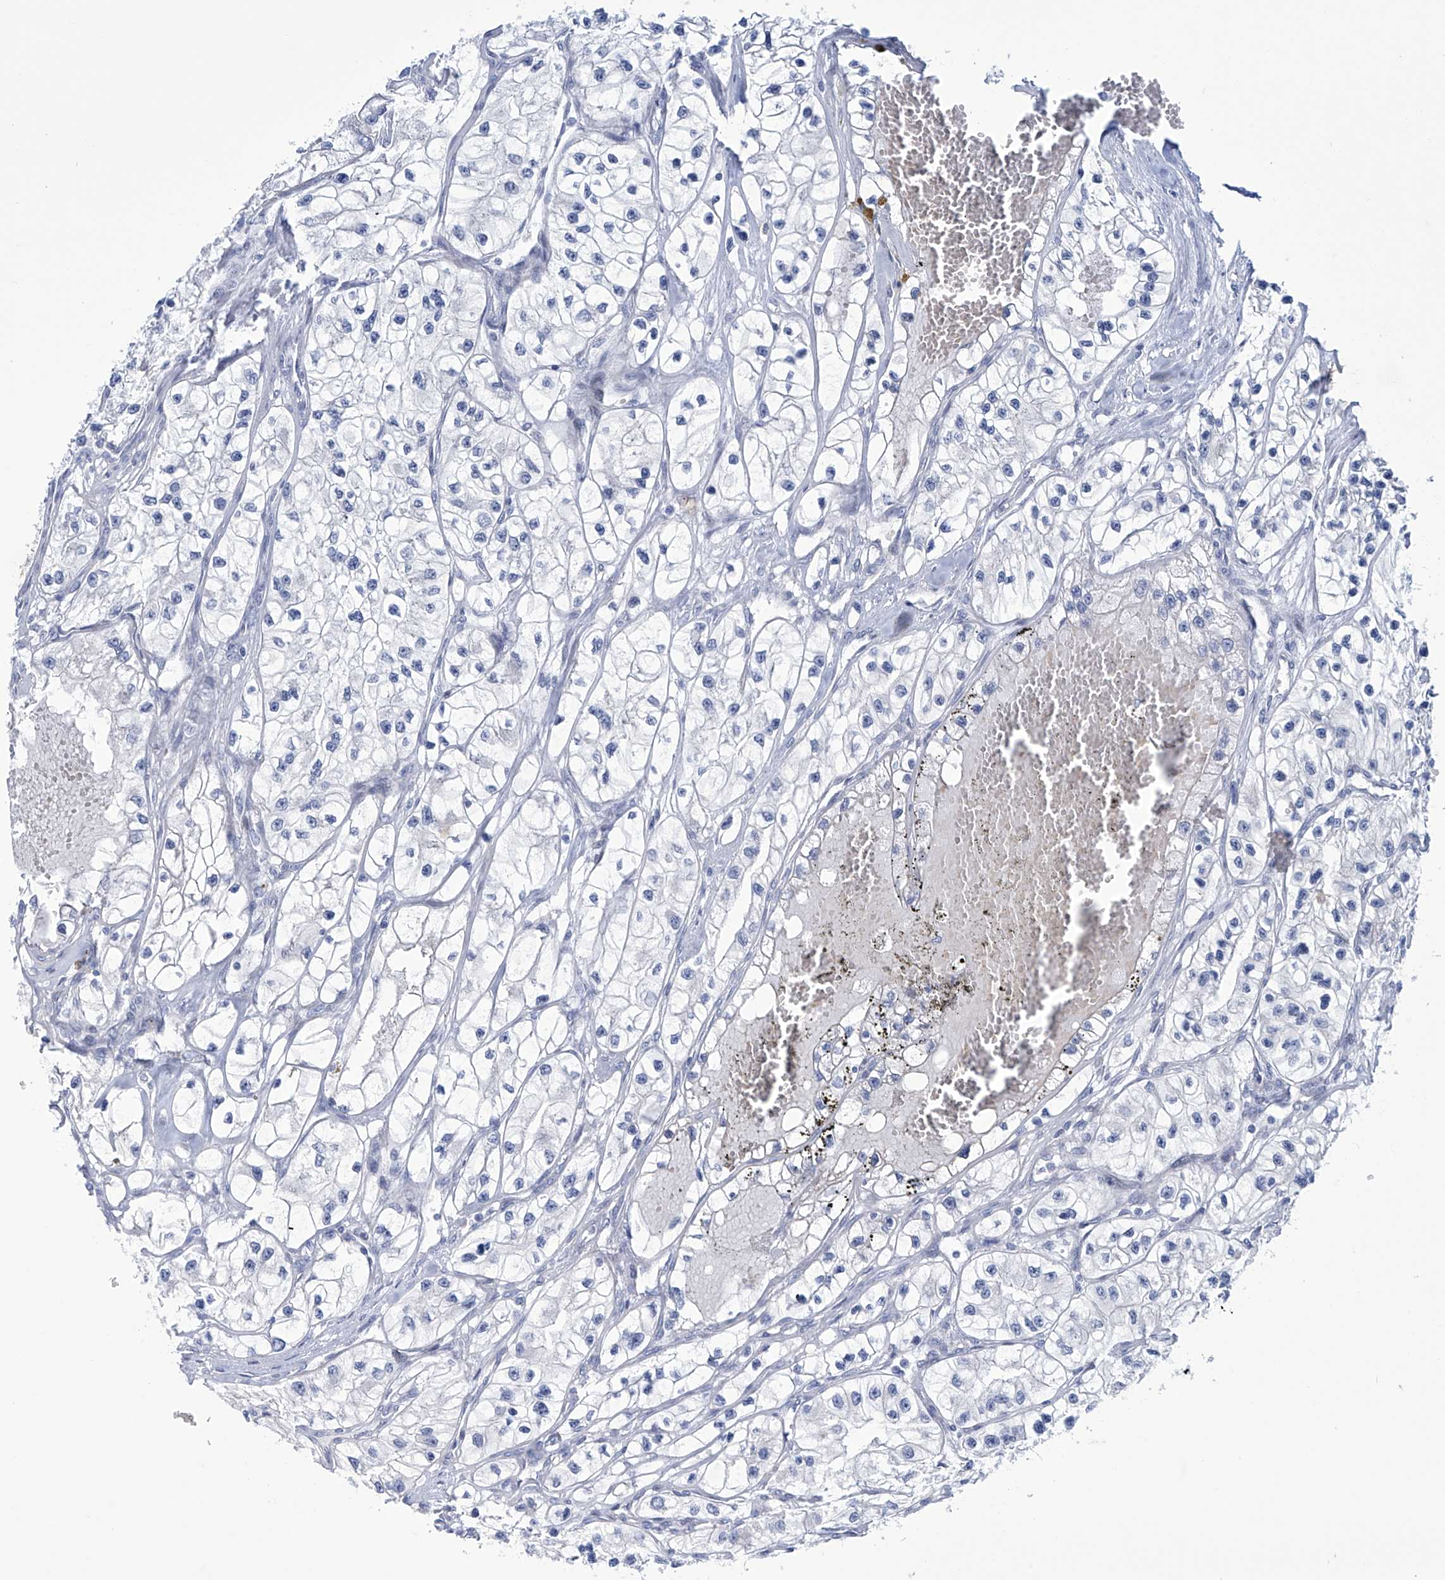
{"staining": {"intensity": "negative", "quantity": "none", "location": "none"}, "tissue": "renal cancer", "cell_type": "Tumor cells", "image_type": "cancer", "snomed": [{"axis": "morphology", "description": "Adenocarcinoma, NOS"}, {"axis": "topography", "description": "Kidney"}], "caption": "This is an IHC photomicrograph of renal adenocarcinoma. There is no staining in tumor cells.", "gene": "TRIM60", "patient": {"sex": "female", "age": 57}}